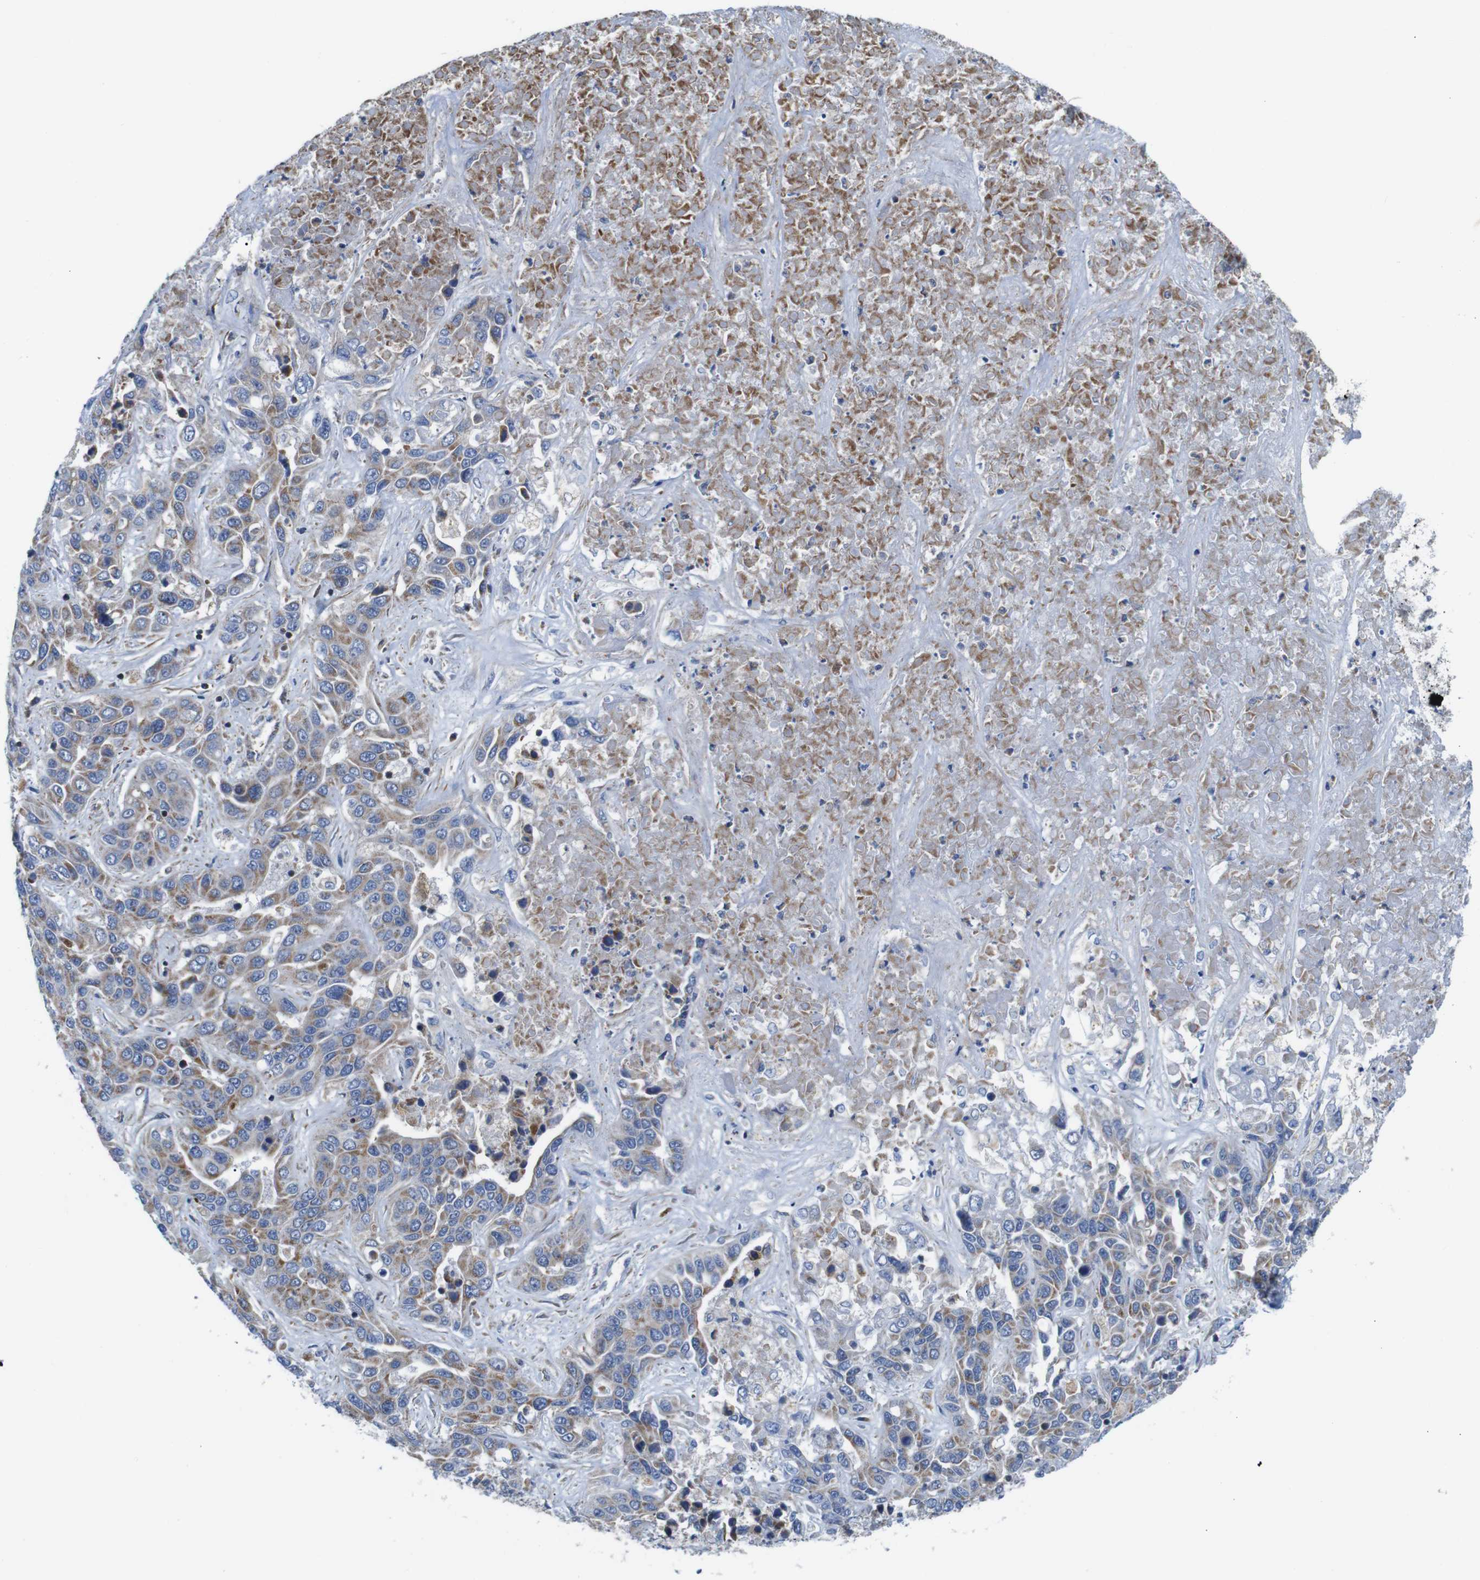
{"staining": {"intensity": "moderate", "quantity": ">75%", "location": "cytoplasmic/membranous"}, "tissue": "liver cancer", "cell_type": "Tumor cells", "image_type": "cancer", "snomed": [{"axis": "morphology", "description": "Cholangiocarcinoma"}, {"axis": "topography", "description": "Liver"}], "caption": "Cholangiocarcinoma (liver) stained with DAB (3,3'-diaminobenzidine) immunohistochemistry exhibits medium levels of moderate cytoplasmic/membranous positivity in about >75% of tumor cells. Nuclei are stained in blue.", "gene": "PDCD1LG2", "patient": {"sex": "female", "age": 52}}